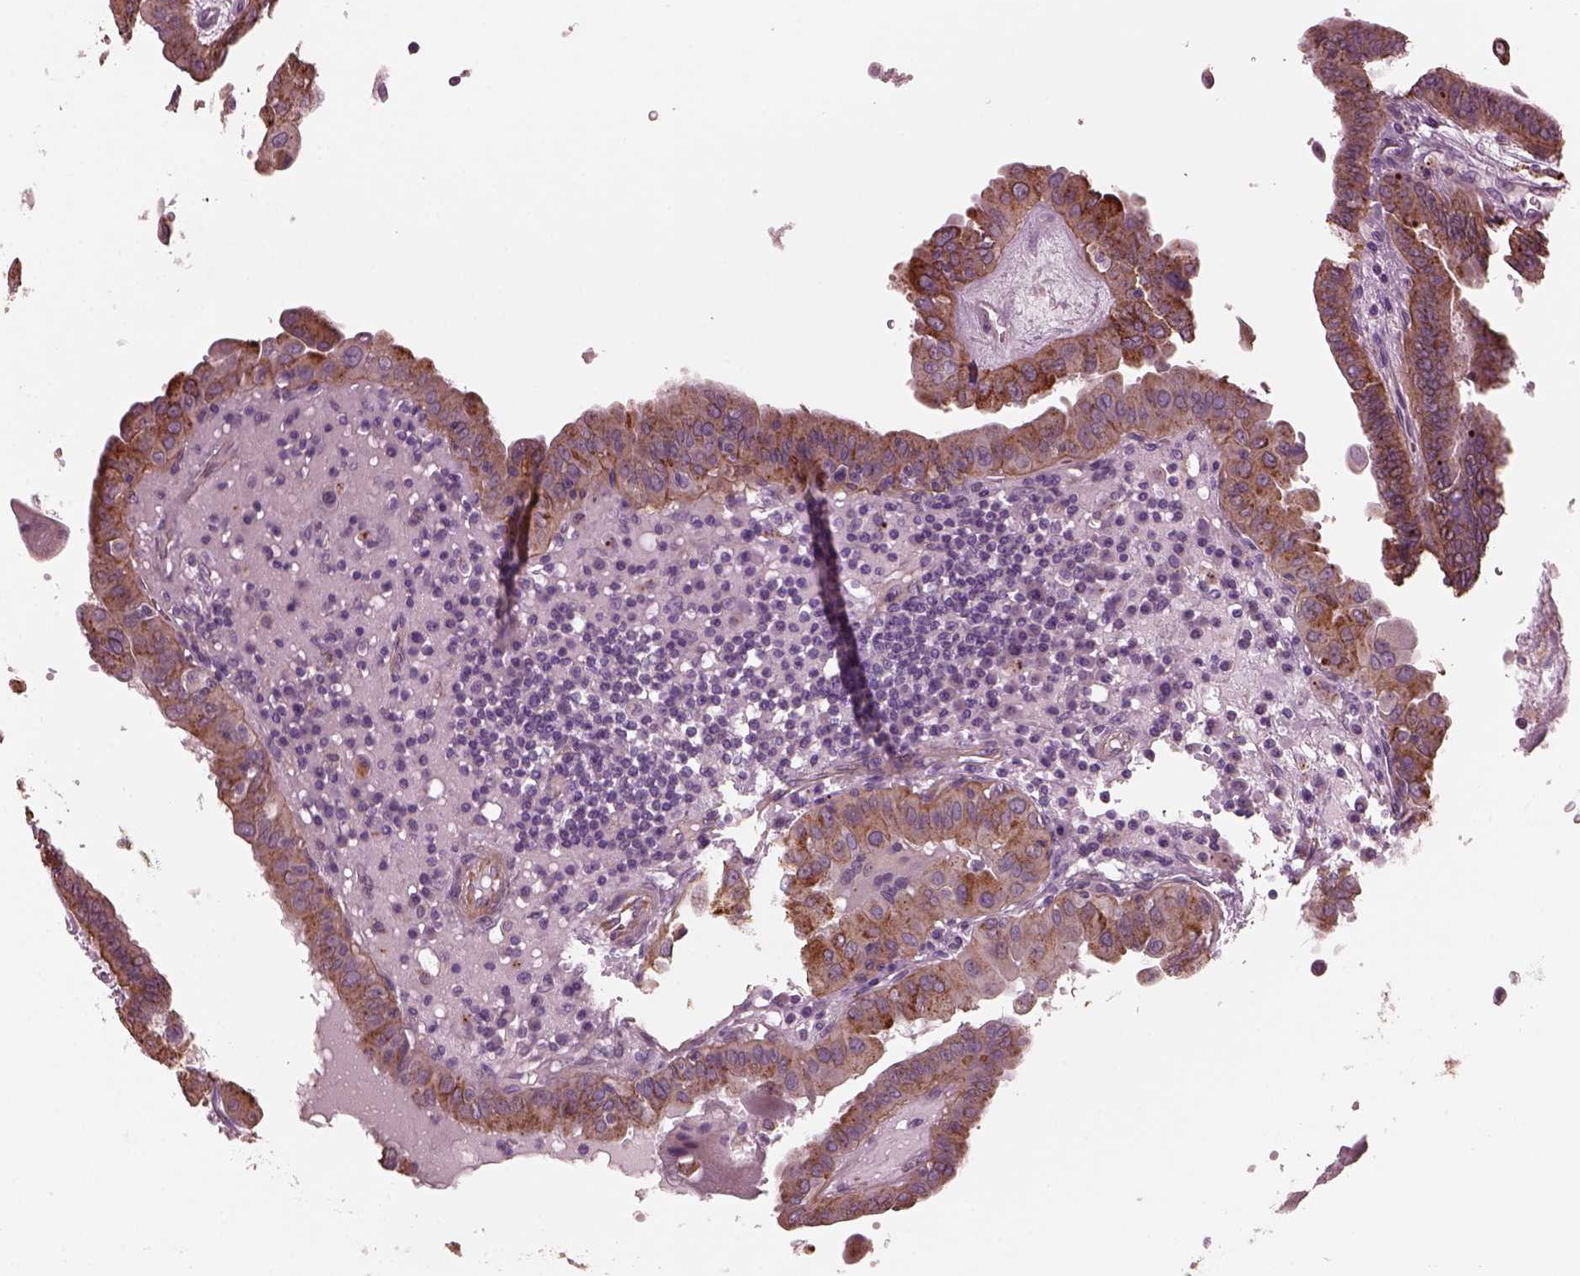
{"staining": {"intensity": "moderate", "quantity": ">75%", "location": "cytoplasmic/membranous"}, "tissue": "thyroid cancer", "cell_type": "Tumor cells", "image_type": "cancer", "snomed": [{"axis": "morphology", "description": "Papillary adenocarcinoma, NOS"}, {"axis": "topography", "description": "Thyroid gland"}], "caption": "Thyroid cancer stained with a protein marker displays moderate staining in tumor cells.", "gene": "KIF6", "patient": {"sex": "female", "age": 37}}